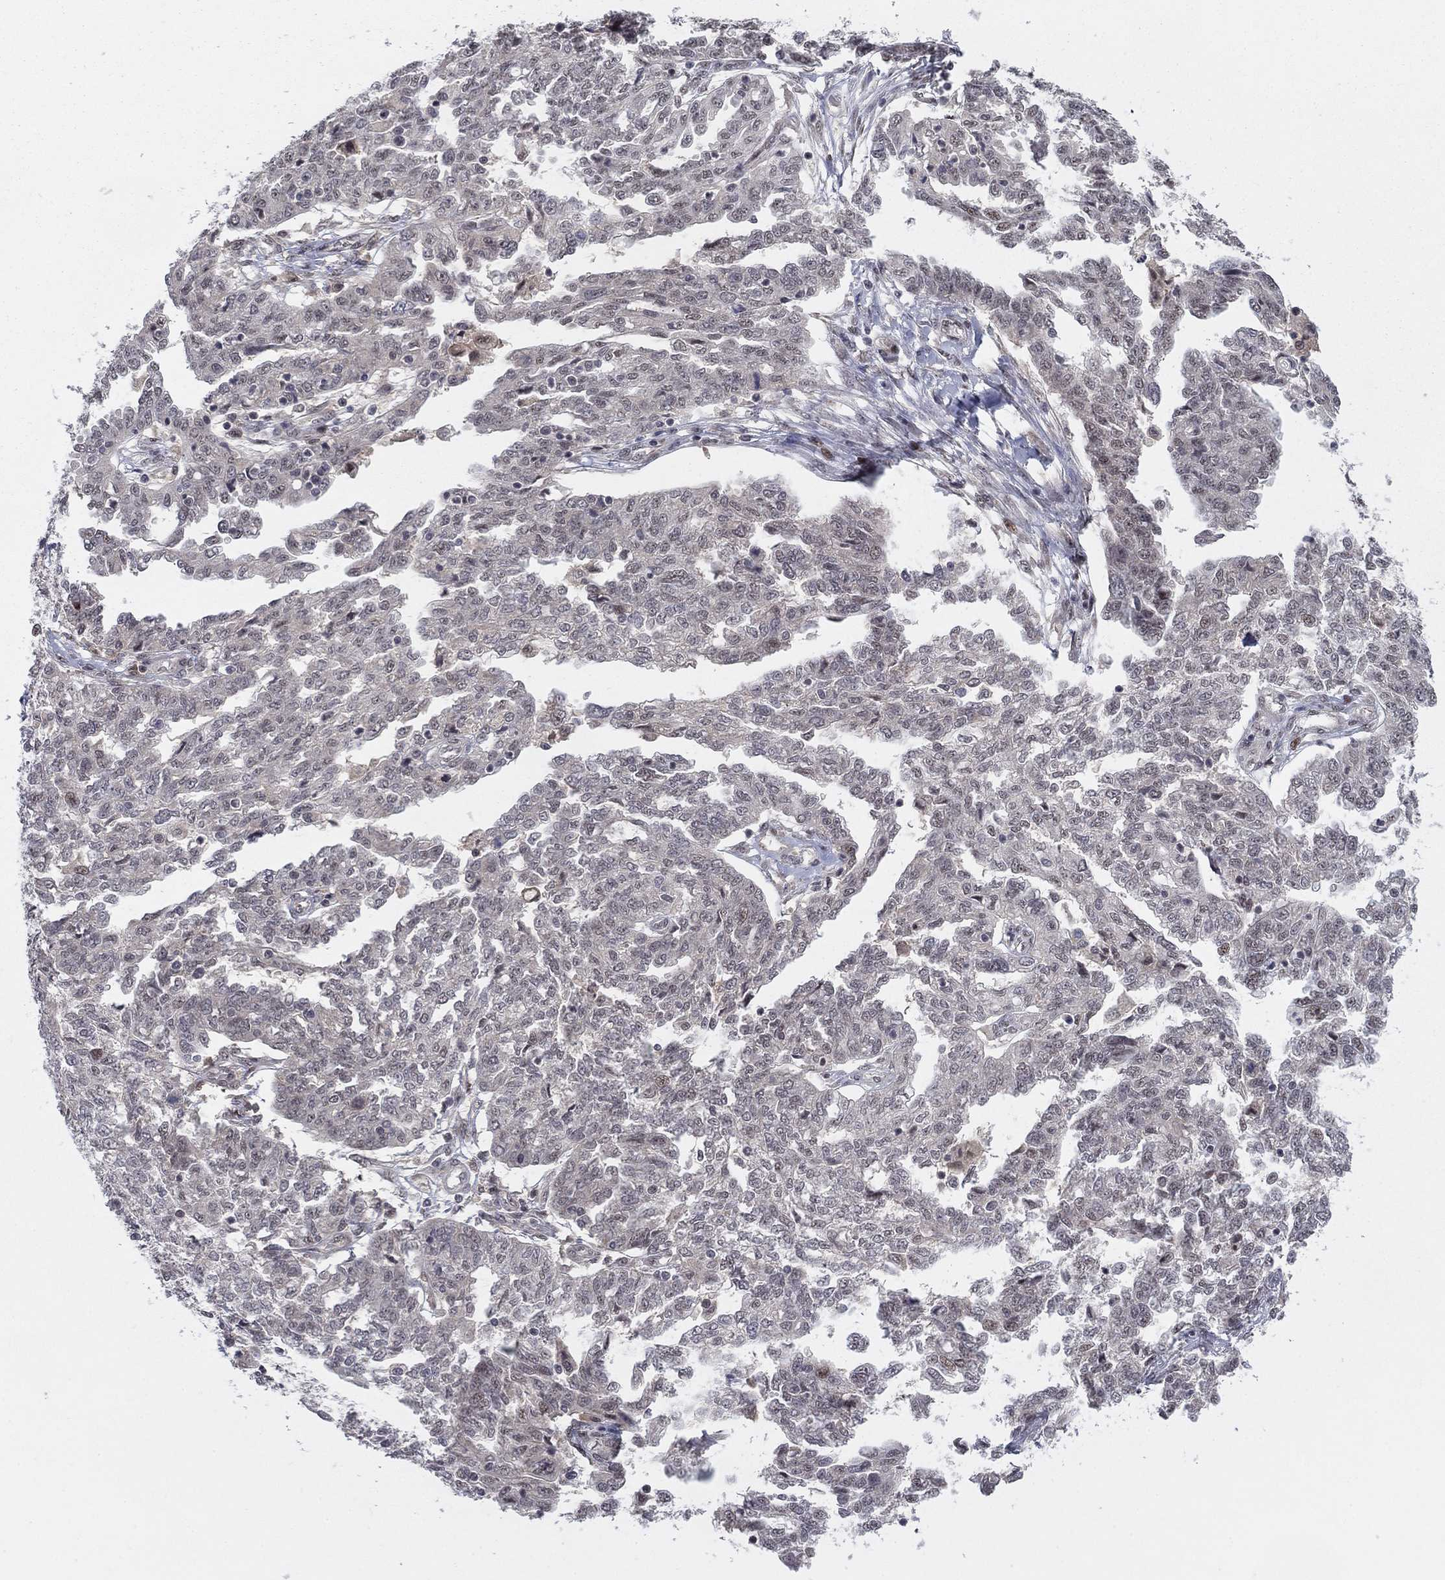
{"staining": {"intensity": "negative", "quantity": "none", "location": "none"}, "tissue": "ovarian cancer", "cell_type": "Tumor cells", "image_type": "cancer", "snomed": [{"axis": "morphology", "description": "Cystadenocarcinoma, serous, NOS"}, {"axis": "topography", "description": "Ovary"}], "caption": "Image shows no significant protein expression in tumor cells of ovarian cancer (serous cystadenocarcinoma). (DAB (3,3'-diaminobenzidine) immunohistochemistry (IHC) with hematoxylin counter stain).", "gene": "ZNF395", "patient": {"sex": "female", "age": 67}}